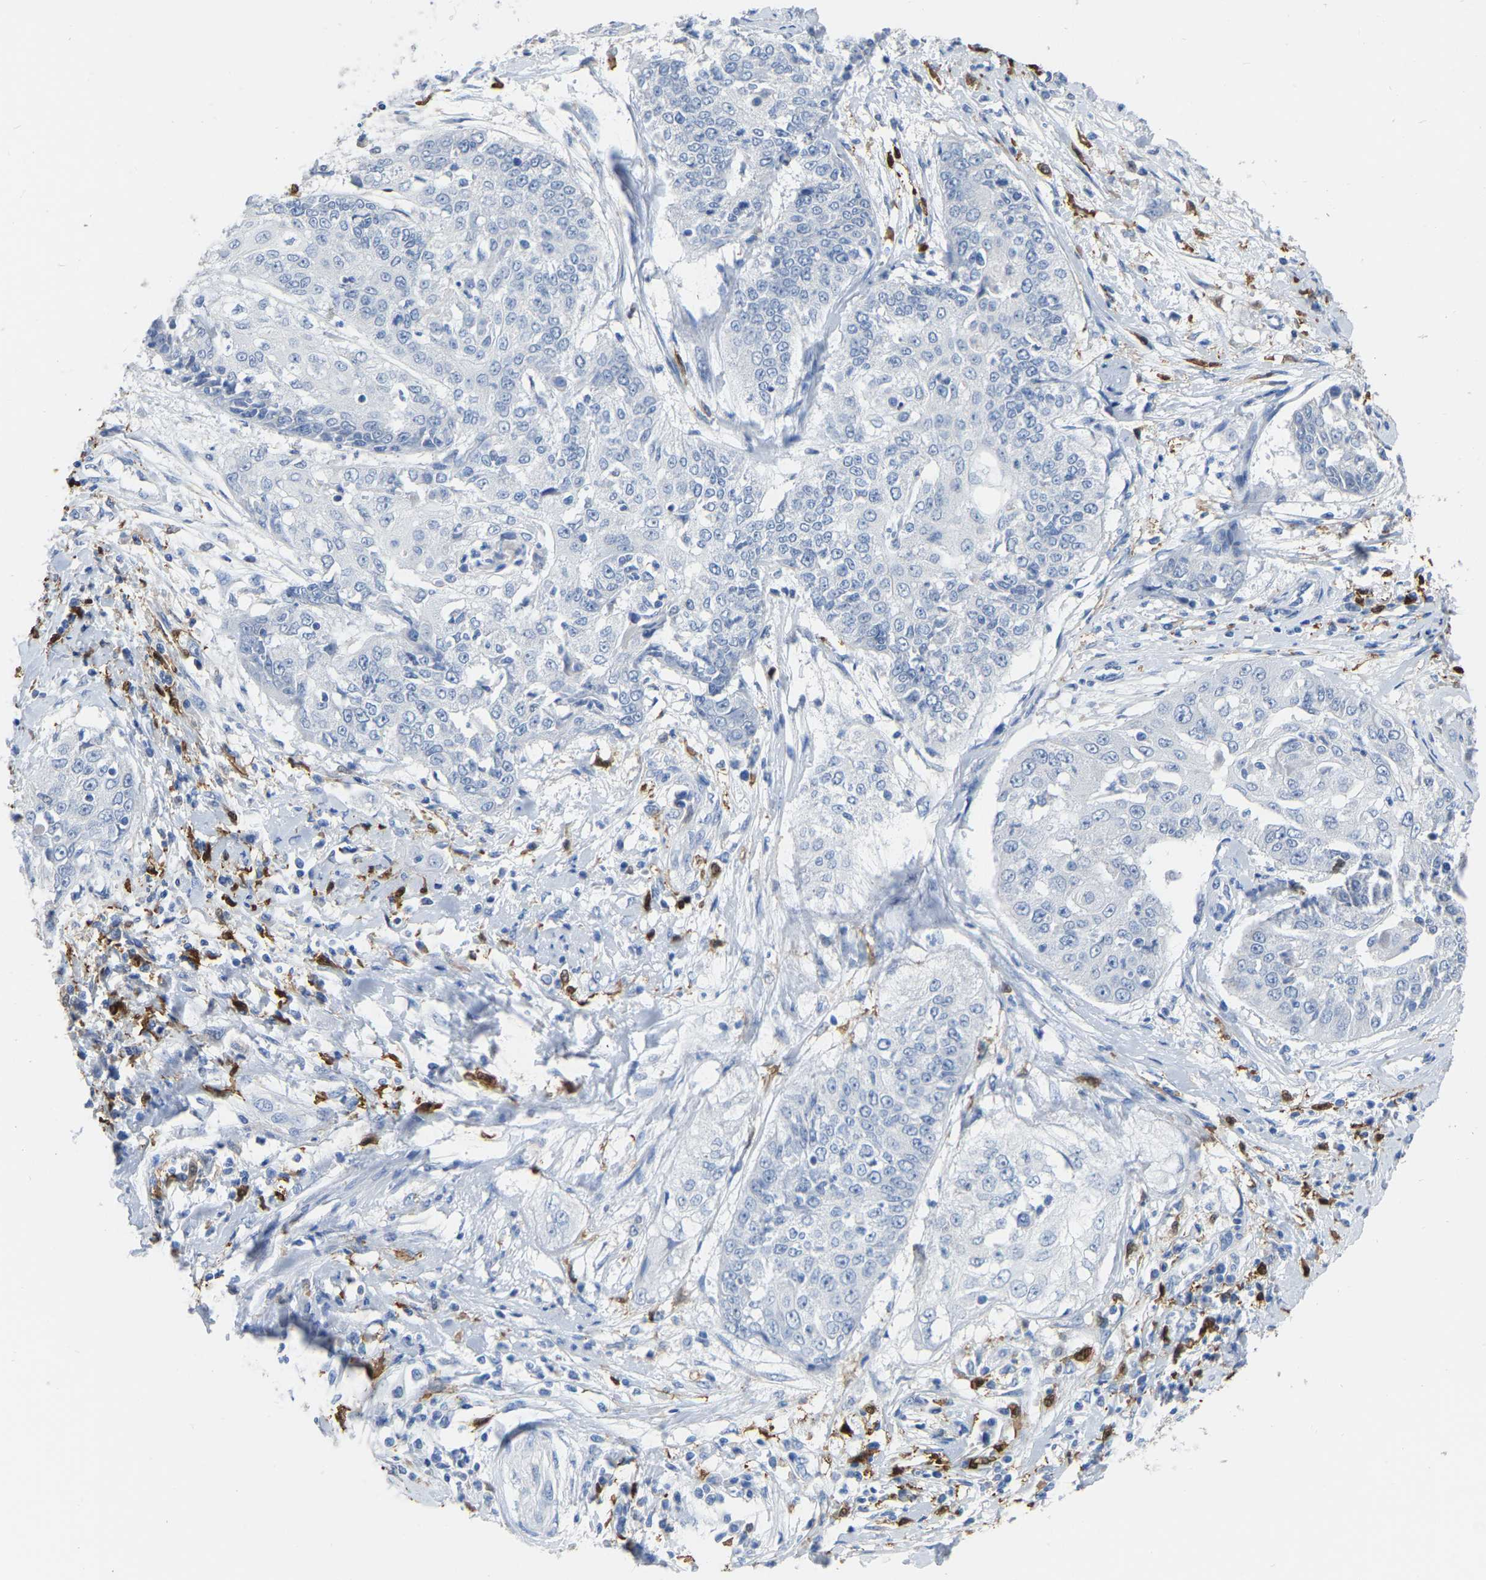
{"staining": {"intensity": "negative", "quantity": "none", "location": "none"}, "tissue": "cervical cancer", "cell_type": "Tumor cells", "image_type": "cancer", "snomed": [{"axis": "morphology", "description": "Squamous cell carcinoma, NOS"}, {"axis": "topography", "description": "Cervix"}], "caption": "A photomicrograph of squamous cell carcinoma (cervical) stained for a protein displays no brown staining in tumor cells.", "gene": "ULBP2", "patient": {"sex": "female", "age": 64}}